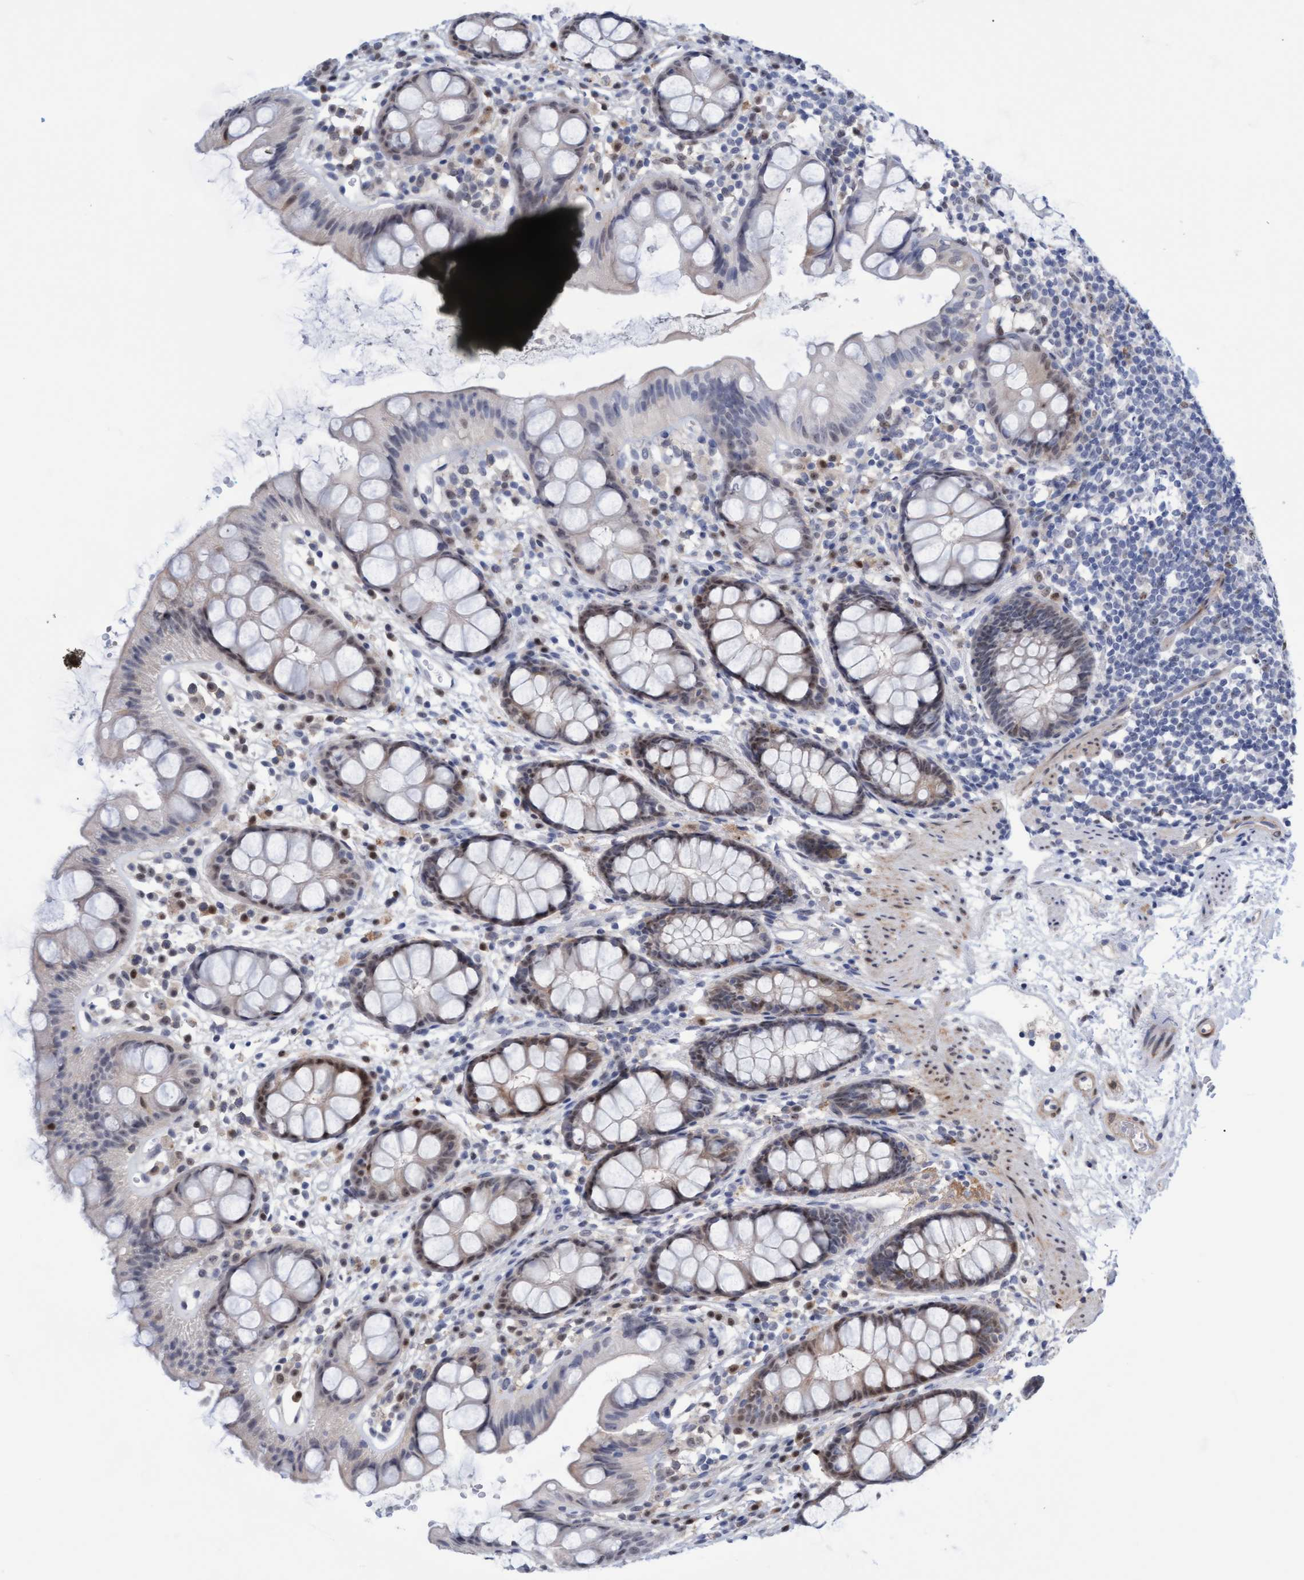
{"staining": {"intensity": "moderate", "quantity": "<25%", "location": "nuclear"}, "tissue": "rectum", "cell_type": "Glandular cells", "image_type": "normal", "snomed": [{"axis": "morphology", "description": "Normal tissue, NOS"}, {"axis": "topography", "description": "Rectum"}], "caption": "Protein analysis of normal rectum reveals moderate nuclear expression in approximately <25% of glandular cells. The staining is performed using DAB brown chromogen to label protein expression. The nuclei are counter-stained blue using hematoxylin.", "gene": "PINX1", "patient": {"sex": "female", "age": 65}}